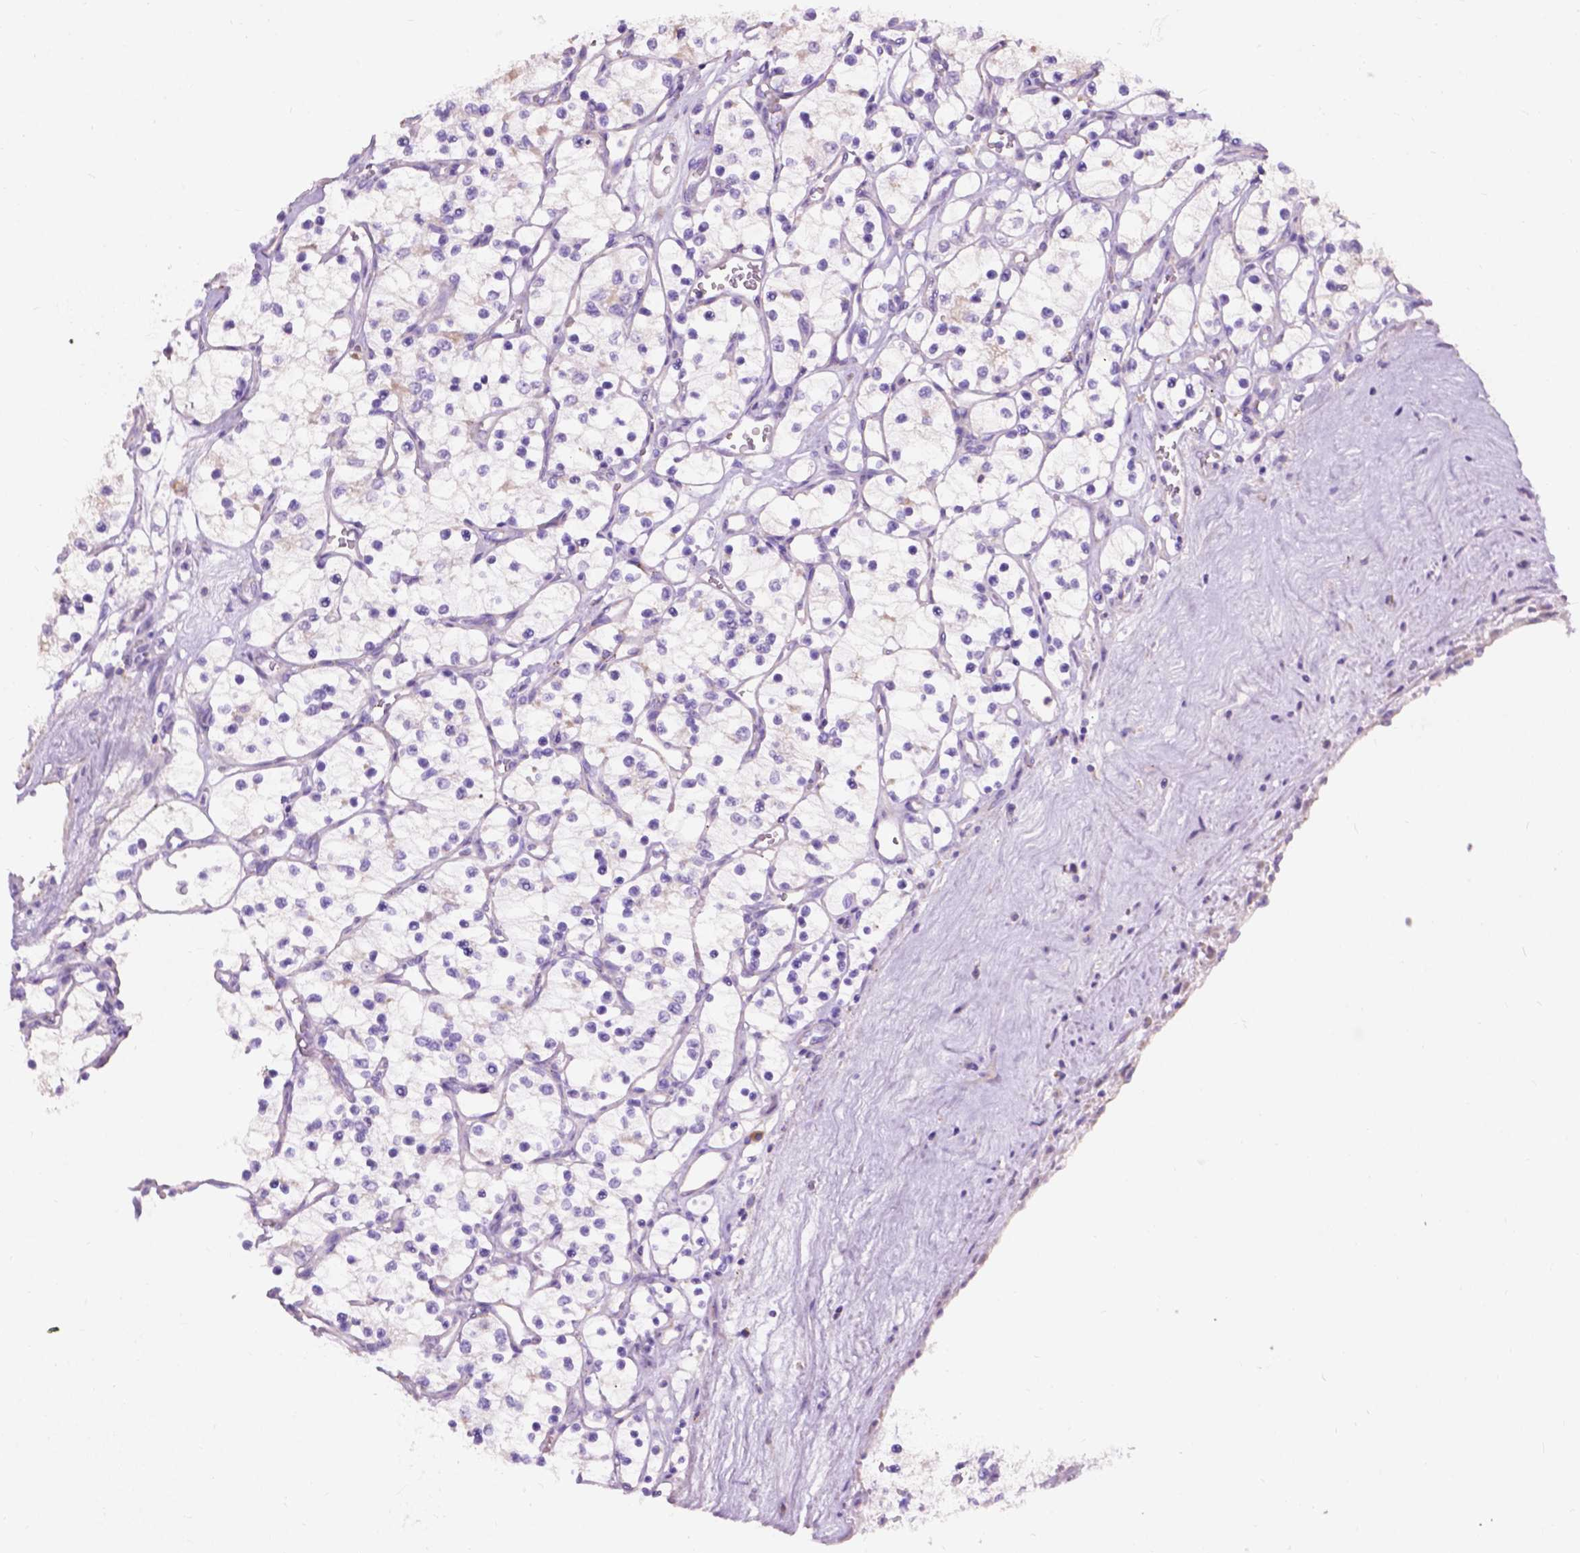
{"staining": {"intensity": "negative", "quantity": "none", "location": "none"}, "tissue": "renal cancer", "cell_type": "Tumor cells", "image_type": "cancer", "snomed": [{"axis": "morphology", "description": "Adenocarcinoma, NOS"}, {"axis": "topography", "description": "Kidney"}], "caption": "Renal adenocarcinoma stained for a protein using immunohistochemistry (IHC) reveals no positivity tumor cells.", "gene": "NOXO1", "patient": {"sex": "female", "age": 69}}